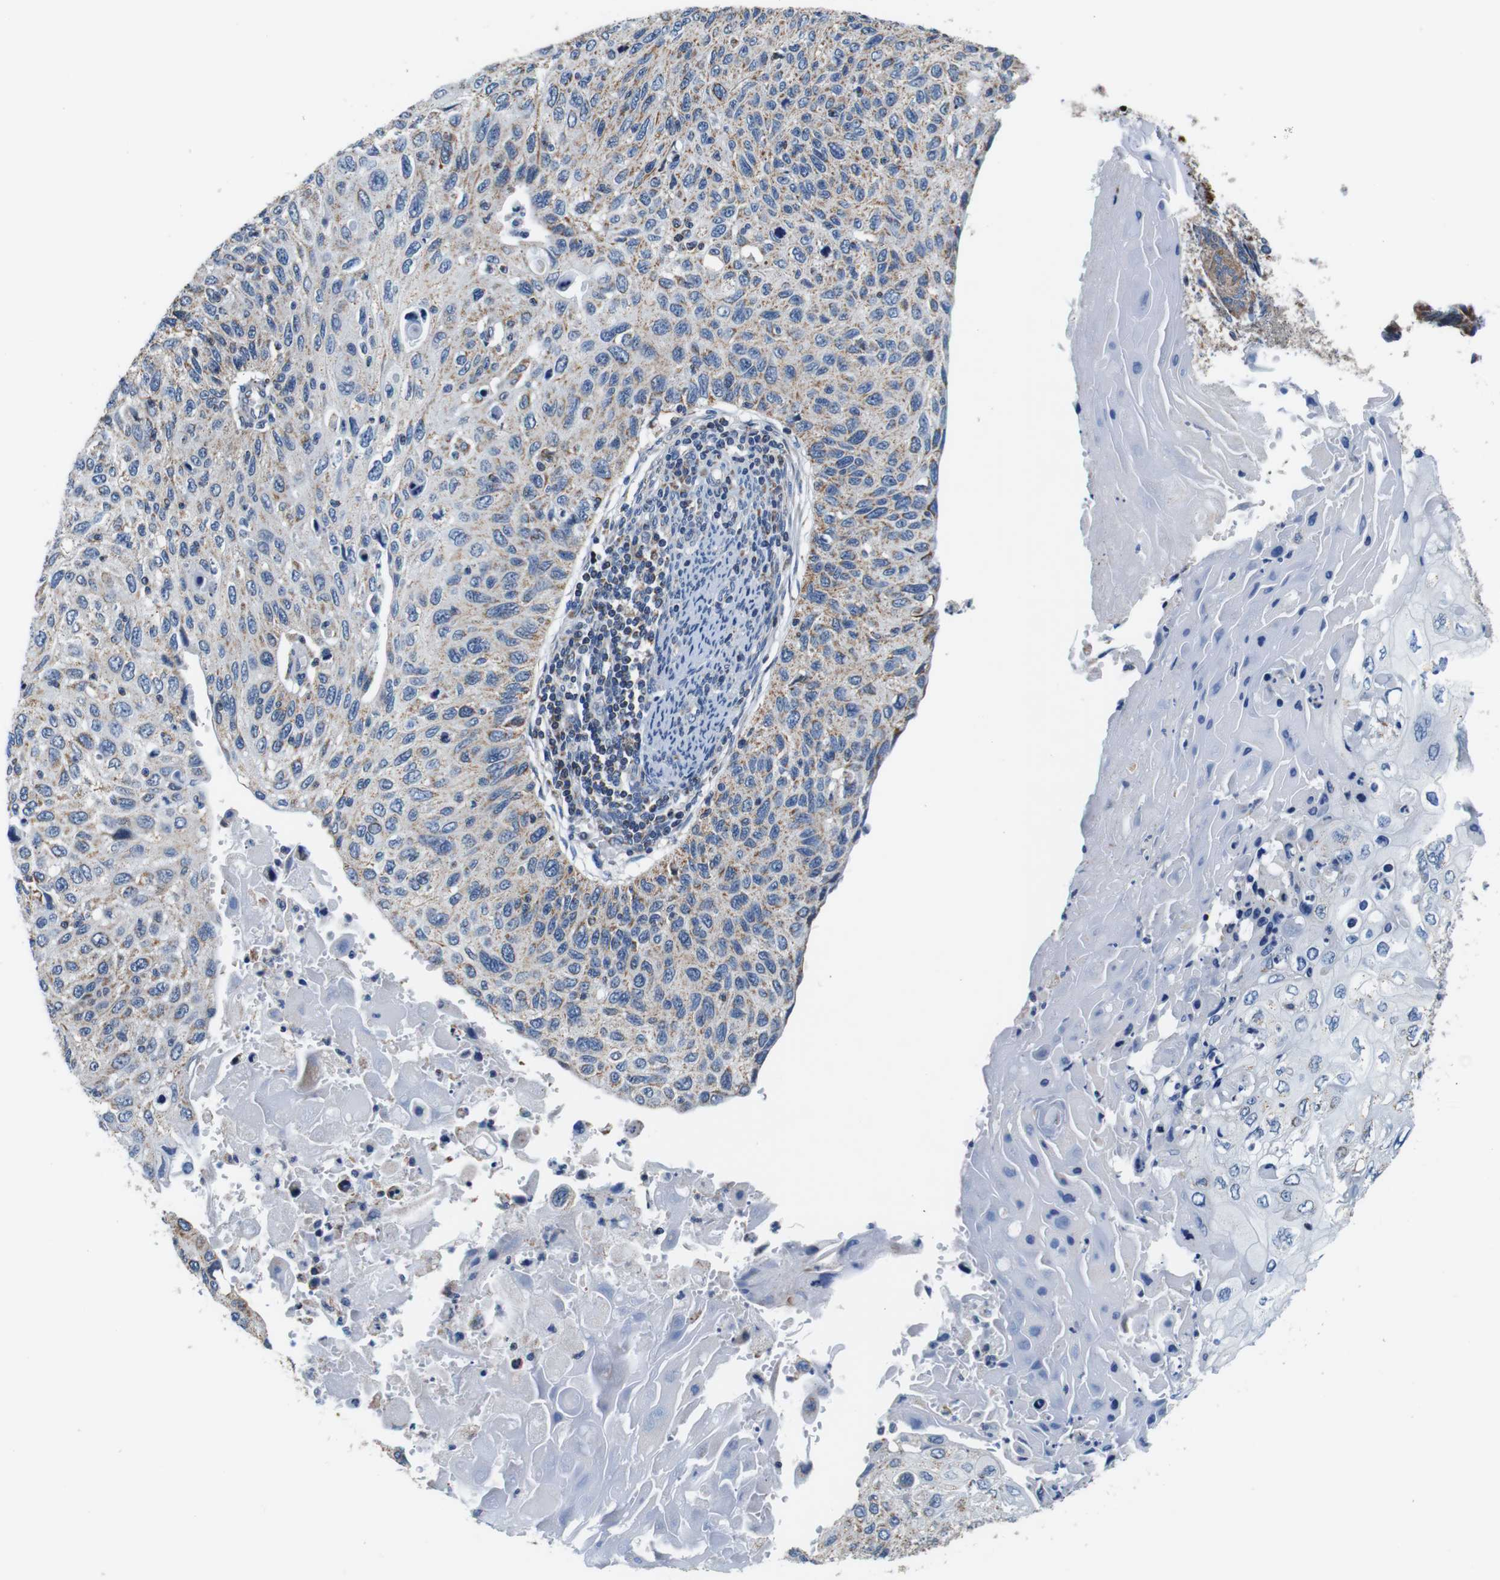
{"staining": {"intensity": "weak", "quantity": ">75%", "location": "cytoplasmic/membranous"}, "tissue": "cervical cancer", "cell_type": "Tumor cells", "image_type": "cancer", "snomed": [{"axis": "morphology", "description": "Squamous cell carcinoma, NOS"}, {"axis": "topography", "description": "Cervix"}], "caption": "Approximately >75% of tumor cells in human cervical squamous cell carcinoma reveal weak cytoplasmic/membranous protein expression as visualized by brown immunohistochemical staining.", "gene": "LRP4", "patient": {"sex": "female", "age": 70}}